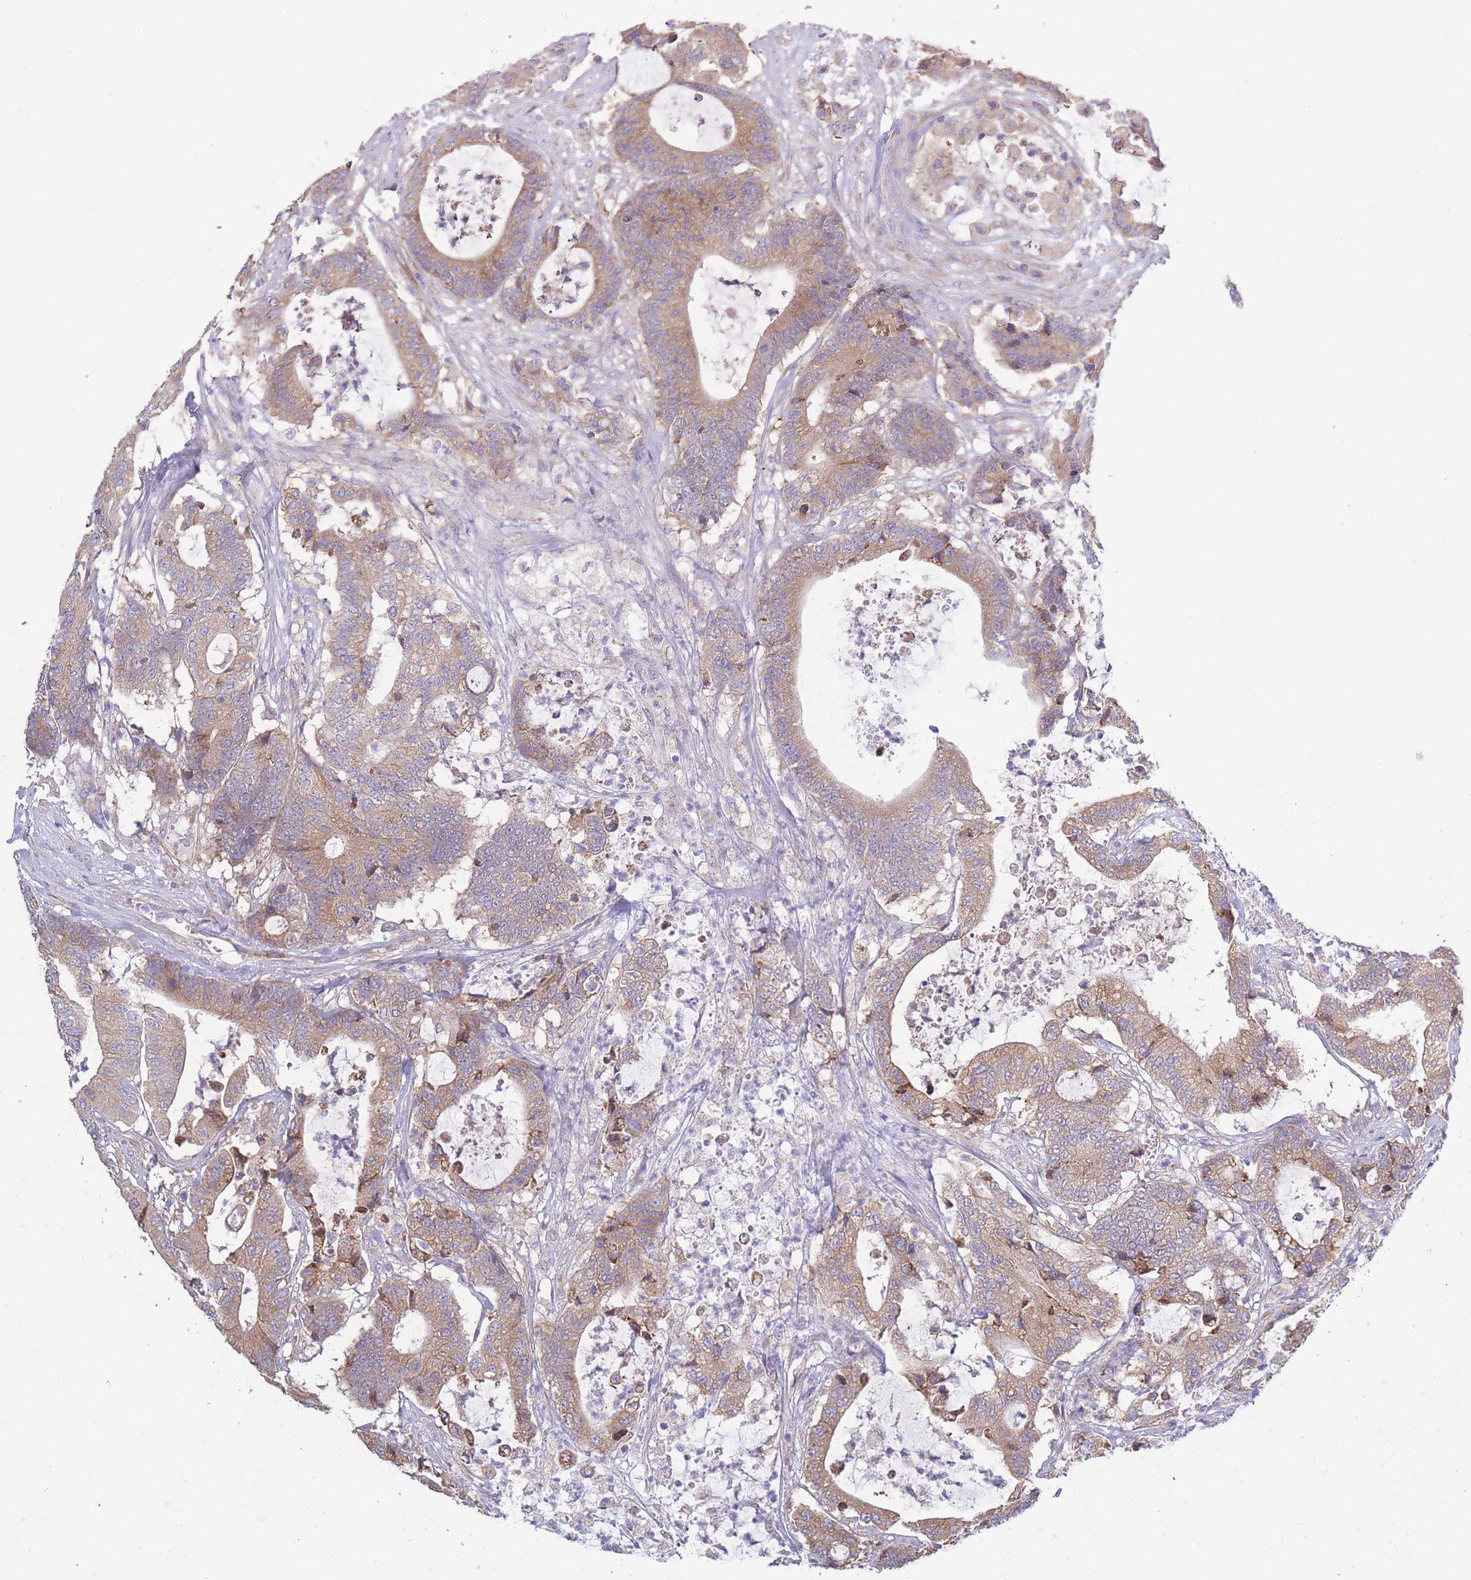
{"staining": {"intensity": "moderate", "quantity": ">75%", "location": "cytoplasmic/membranous"}, "tissue": "colorectal cancer", "cell_type": "Tumor cells", "image_type": "cancer", "snomed": [{"axis": "morphology", "description": "Adenocarcinoma, NOS"}, {"axis": "topography", "description": "Colon"}], "caption": "Human colorectal cancer (adenocarcinoma) stained with a brown dye demonstrates moderate cytoplasmic/membranous positive expression in approximately >75% of tumor cells.", "gene": "BEX1", "patient": {"sex": "female", "age": 84}}